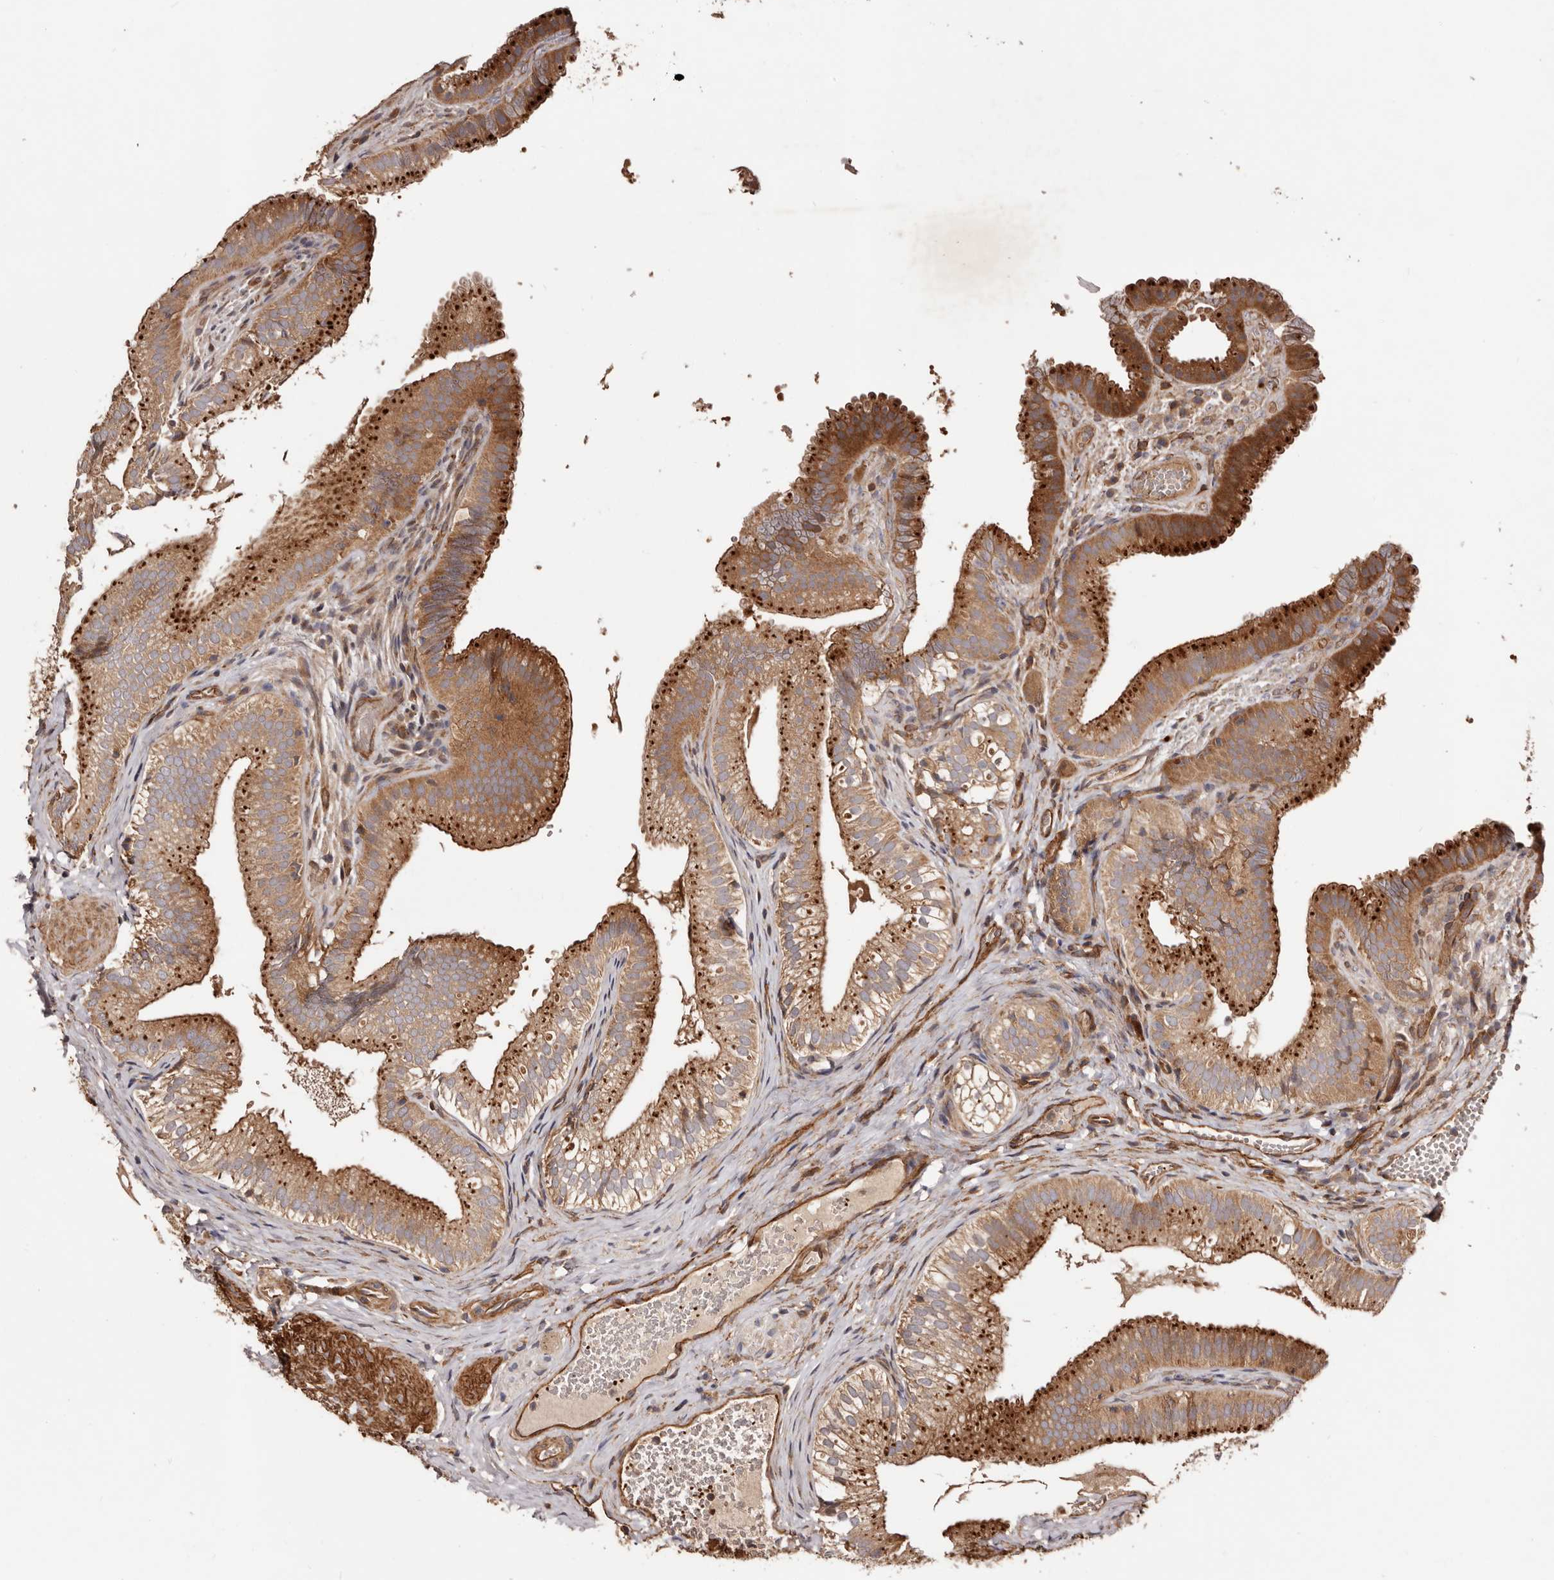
{"staining": {"intensity": "moderate", "quantity": ">75%", "location": "cytoplasmic/membranous"}, "tissue": "gallbladder", "cell_type": "Glandular cells", "image_type": "normal", "snomed": [{"axis": "morphology", "description": "Normal tissue, NOS"}, {"axis": "topography", "description": "Gallbladder"}], "caption": "This micrograph exhibits IHC staining of unremarkable human gallbladder, with medium moderate cytoplasmic/membranous expression in approximately >75% of glandular cells.", "gene": "GTPBP1", "patient": {"sex": "female", "age": 30}}